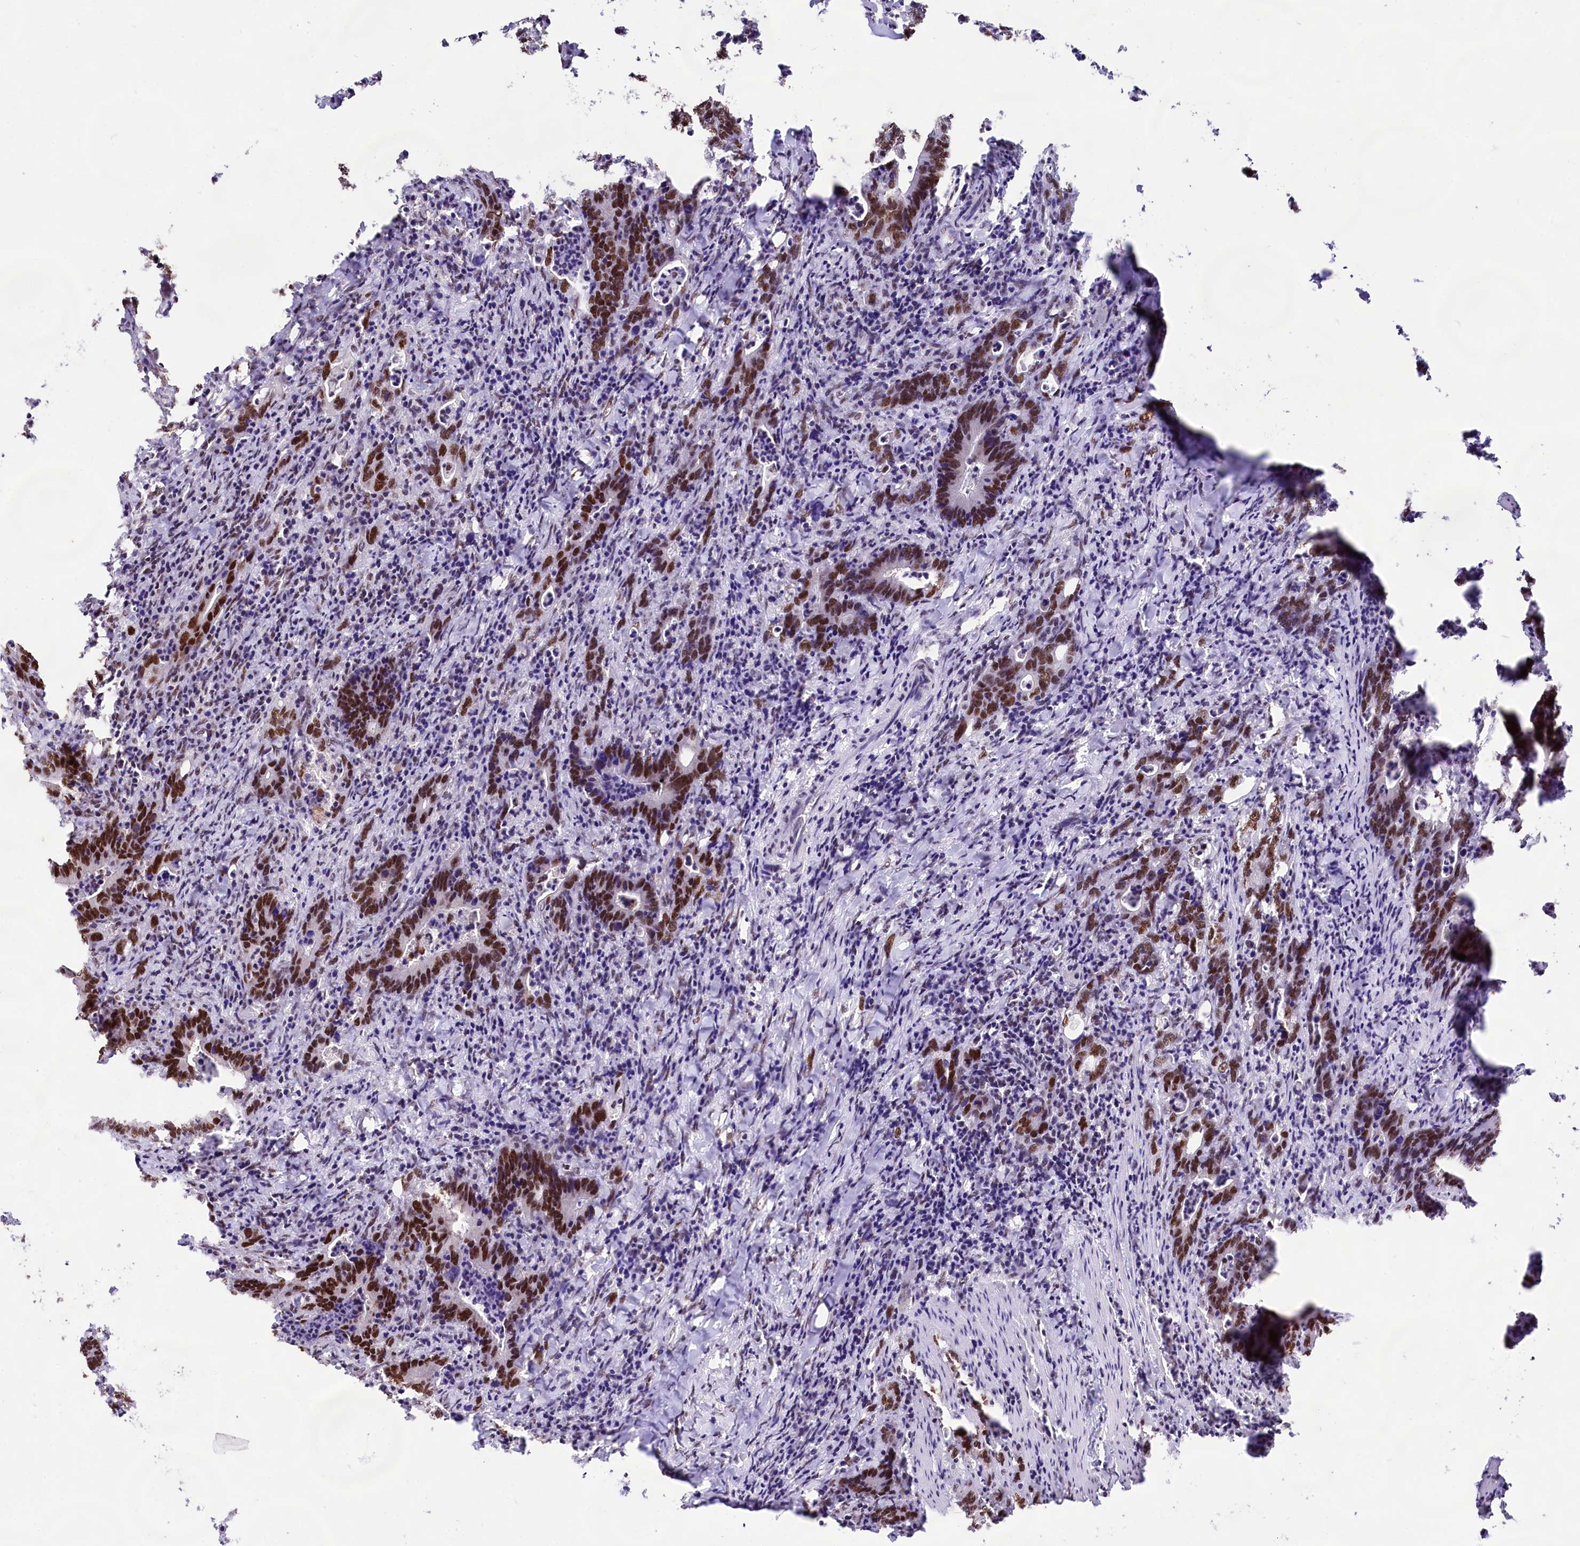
{"staining": {"intensity": "strong", "quantity": ">75%", "location": "nuclear"}, "tissue": "colorectal cancer", "cell_type": "Tumor cells", "image_type": "cancer", "snomed": [{"axis": "morphology", "description": "Adenocarcinoma, NOS"}, {"axis": "topography", "description": "Colon"}], "caption": "Colorectal adenocarcinoma tissue exhibits strong nuclear positivity in approximately >75% of tumor cells, visualized by immunohistochemistry.", "gene": "HIRA", "patient": {"sex": "female", "age": 75}}